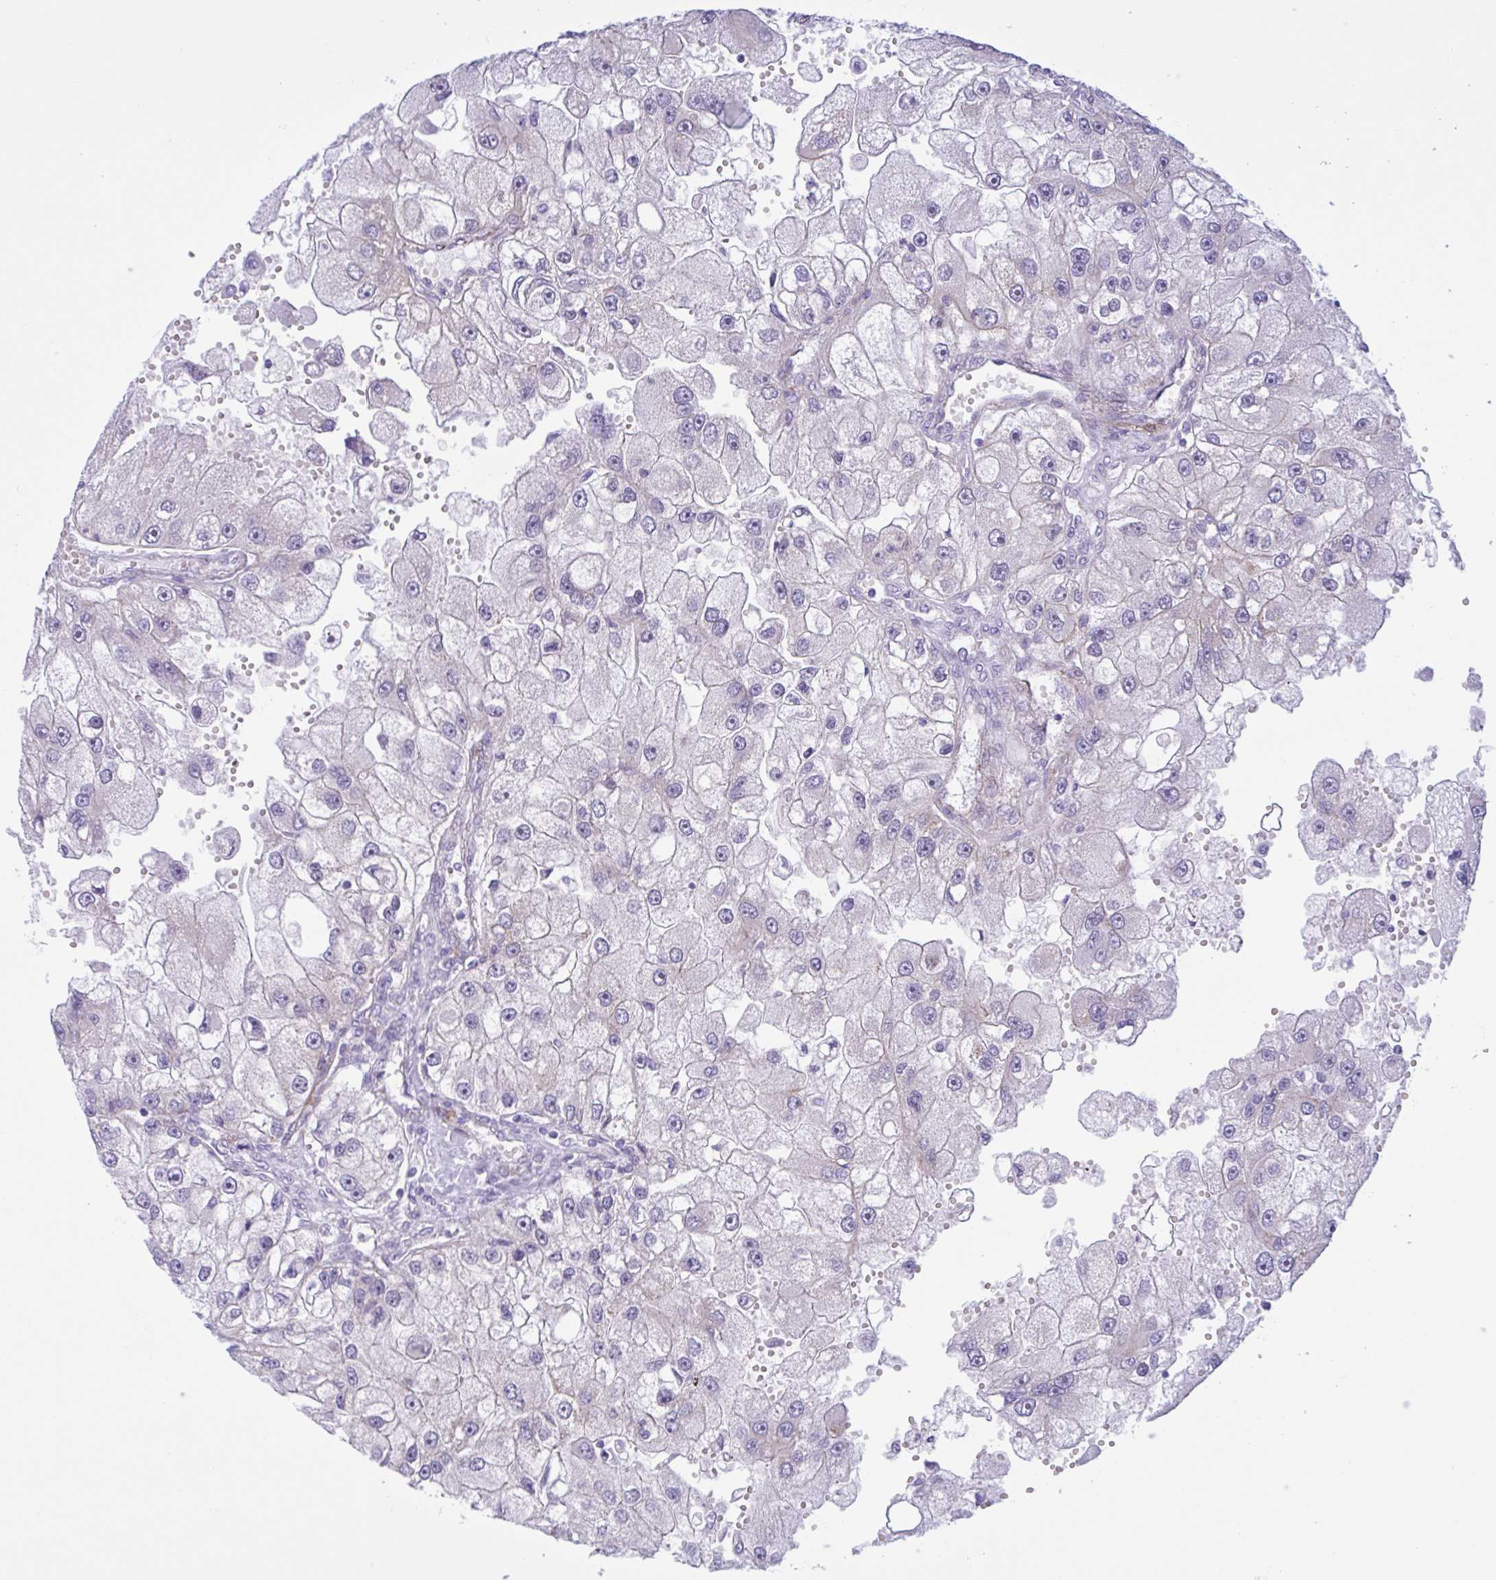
{"staining": {"intensity": "negative", "quantity": "none", "location": "none"}, "tissue": "renal cancer", "cell_type": "Tumor cells", "image_type": "cancer", "snomed": [{"axis": "morphology", "description": "Adenocarcinoma, NOS"}, {"axis": "topography", "description": "Kidney"}], "caption": "The IHC photomicrograph has no significant positivity in tumor cells of renal cancer (adenocarcinoma) tissue.", "gene": "AHCYL2", "patient": {"sex": "male", "age": 63}}